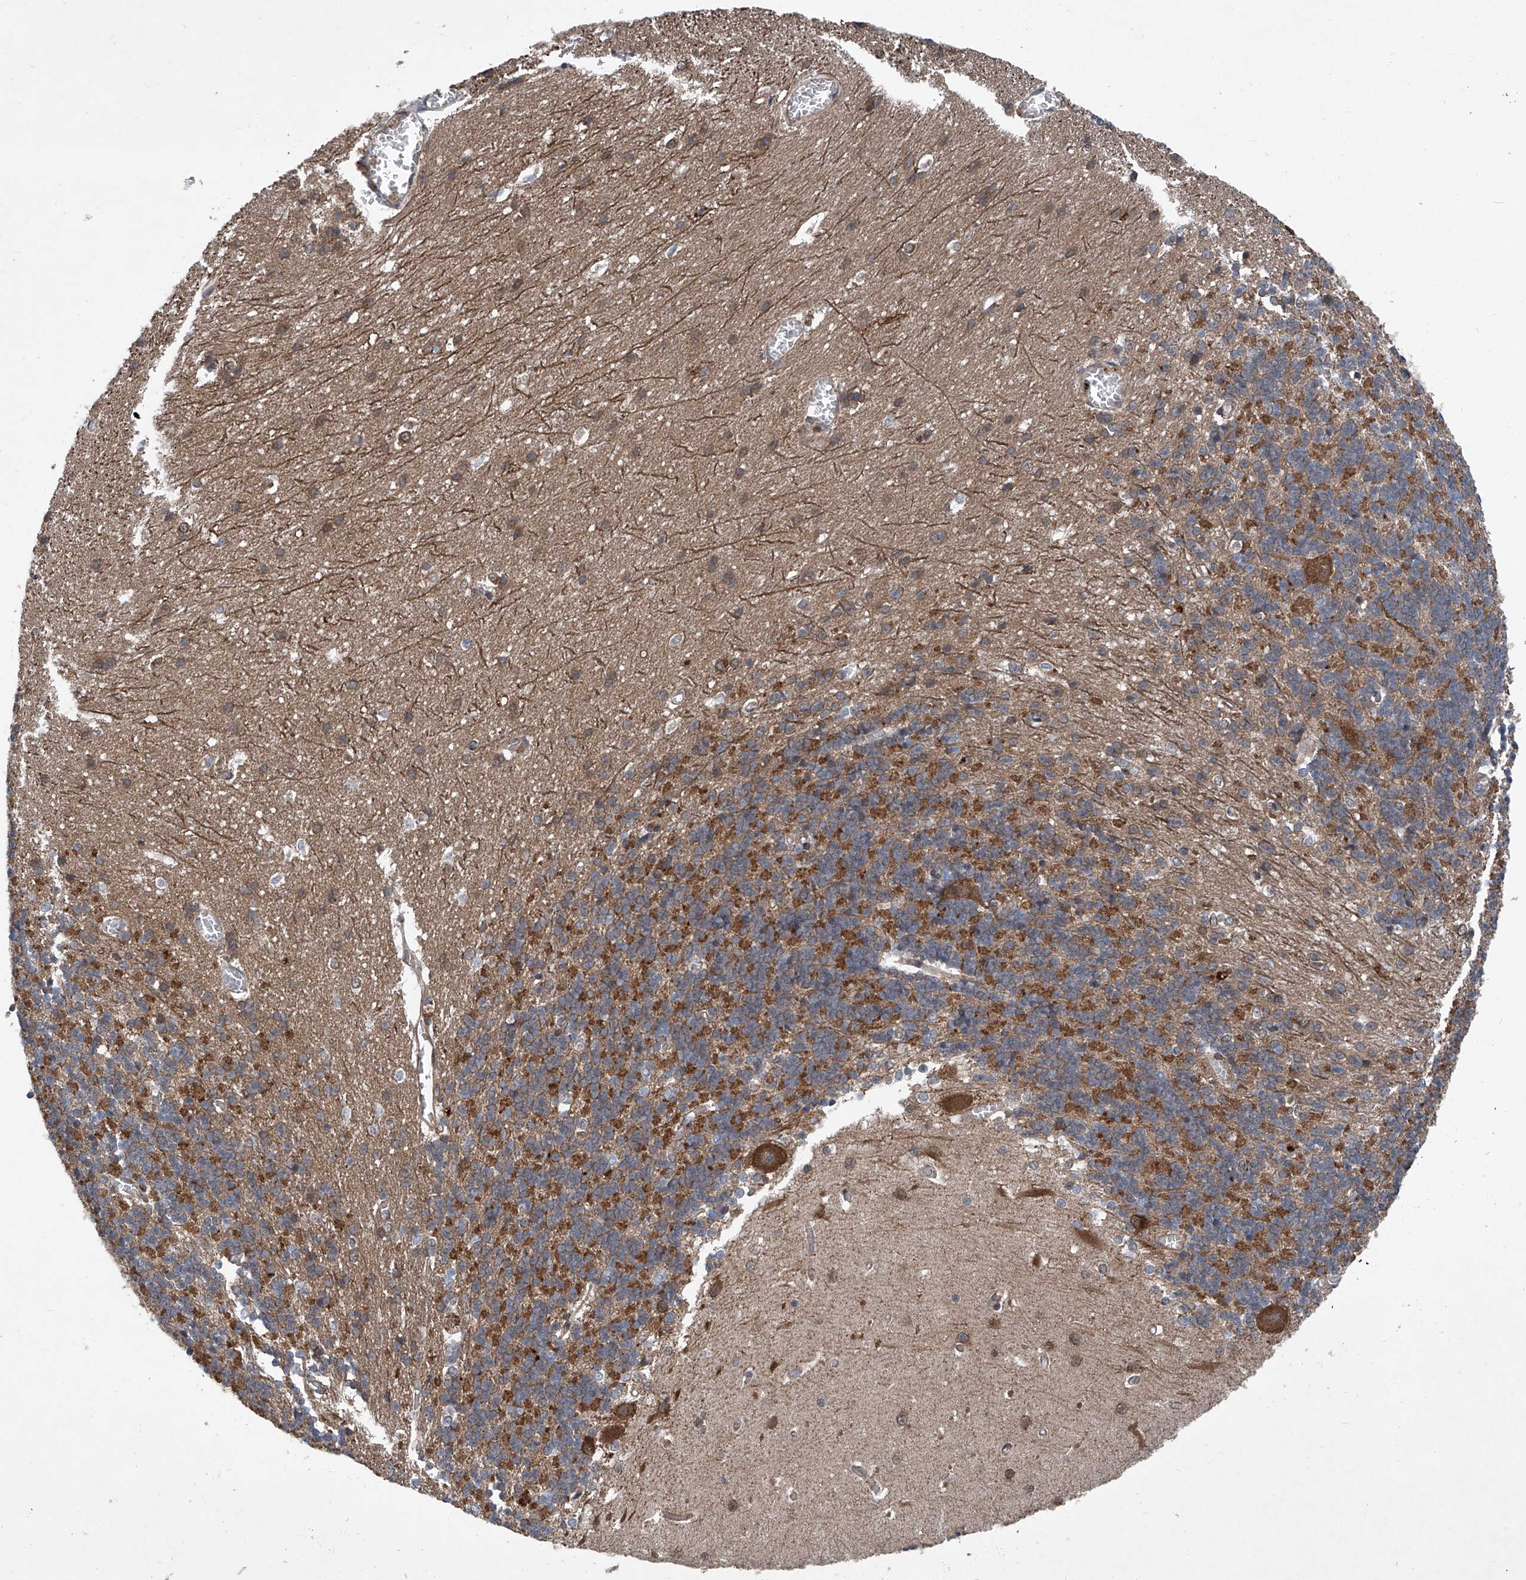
{"staining": {"intensity": "moderate", "quantity": "25%-75%", "location": "cytoplasmic/membranous"}, "tissue": "cerebellum", "cell_type": "Cells in granular layer", "image_type": "normal", "snomed": [{"axis": "morphology", "description": "Normal tissue, NOS"}, {"axis": "topography", "description": "Cerebellum"}], "caption": "This image displays immunohistochemistry (IHC) staining of normal human cerebellum, with medium moderate cytoplasmic/membranous staining in about 25%-75% of cells in granular layer.", "gene": "SMAP1", "patient": {"sex": "male", "age": 37}}